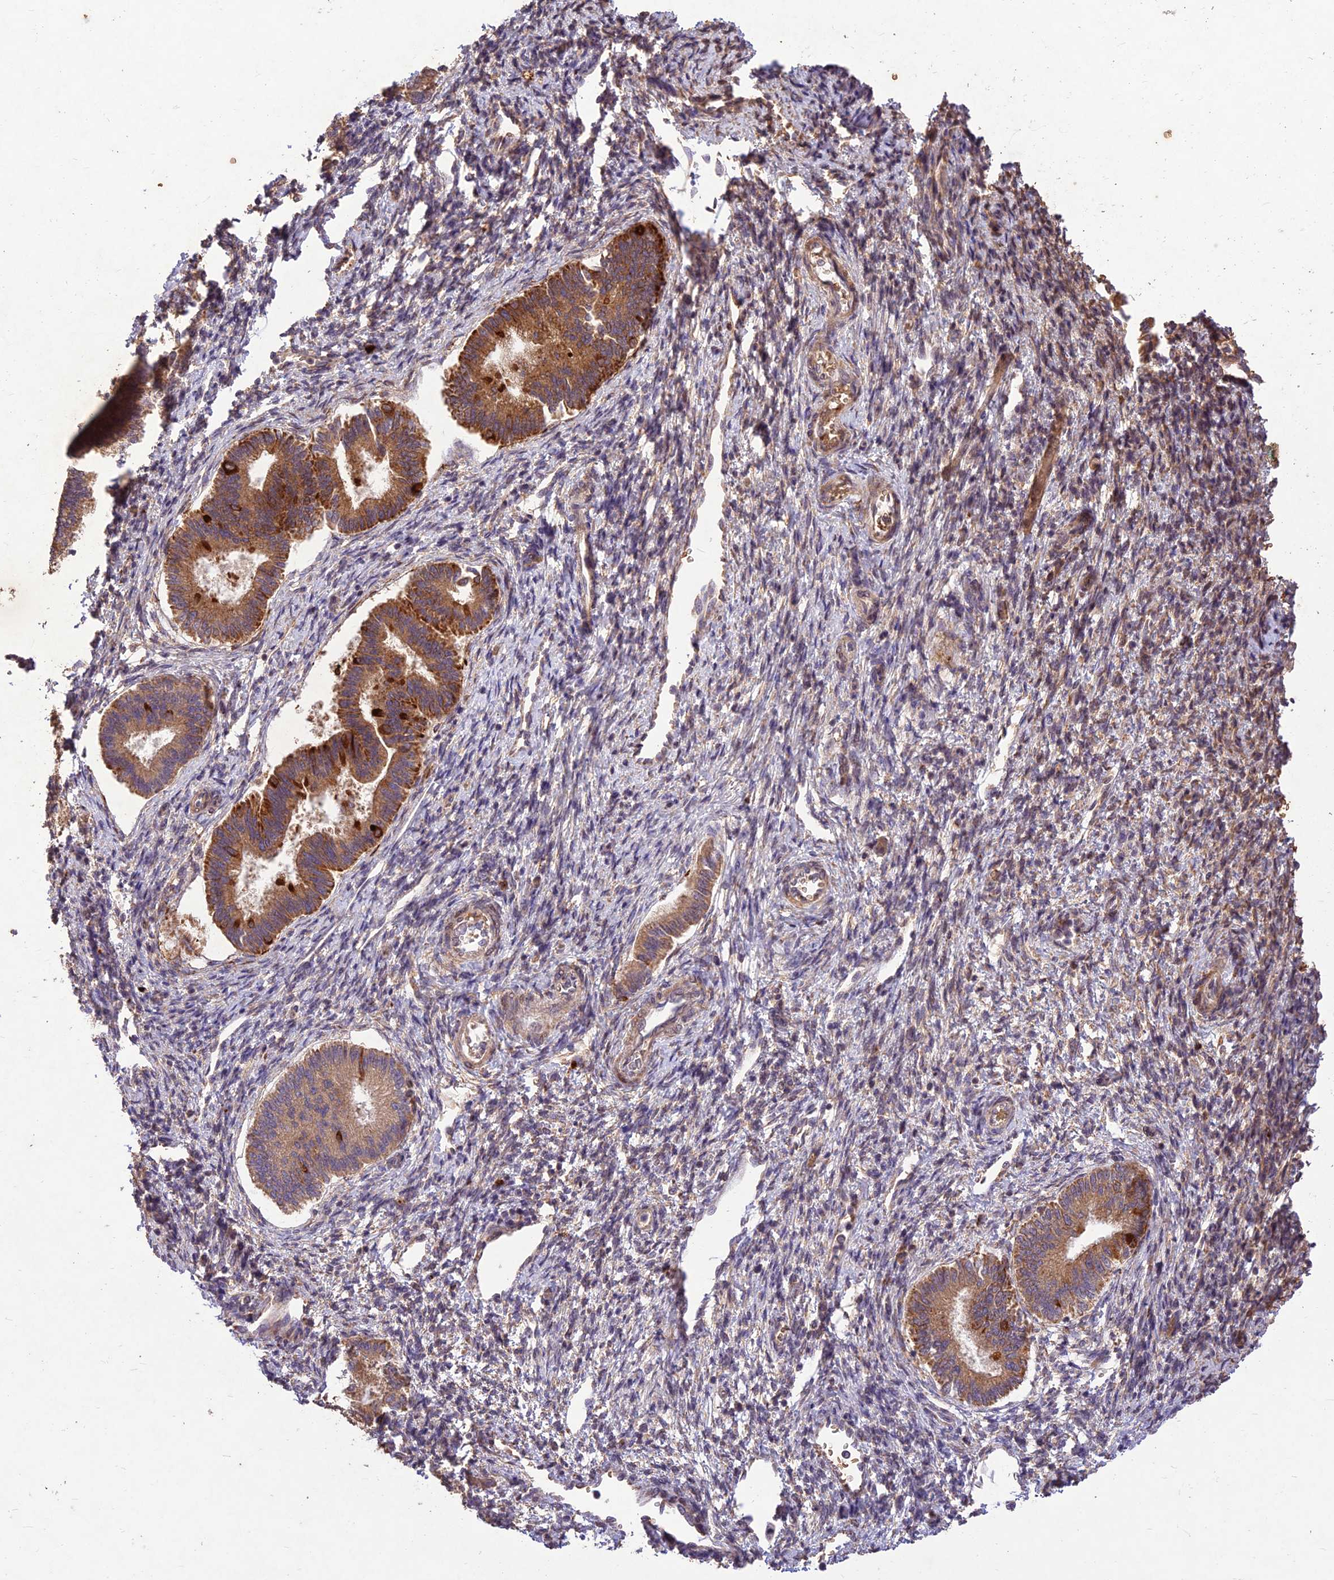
{"staining": {"intensity": "negative", "quantity": "none", "location": "none"}, "tissue": "endometrium", "cell_type": "Cells in endometrial stroma", "image_type": "normal", "snomed": [{"axis": "morphology", "description": "Normal tissue, NOS"}, {"axis": "topography", "description": "Endometrium"}], "caption": "Human endometrium stained for a protein using immunohistochemistry exhibits no positivity in cells in endometrial stroma.", "gene": "PPP1R11", "patient": {"sex": "female", "age": 25}}